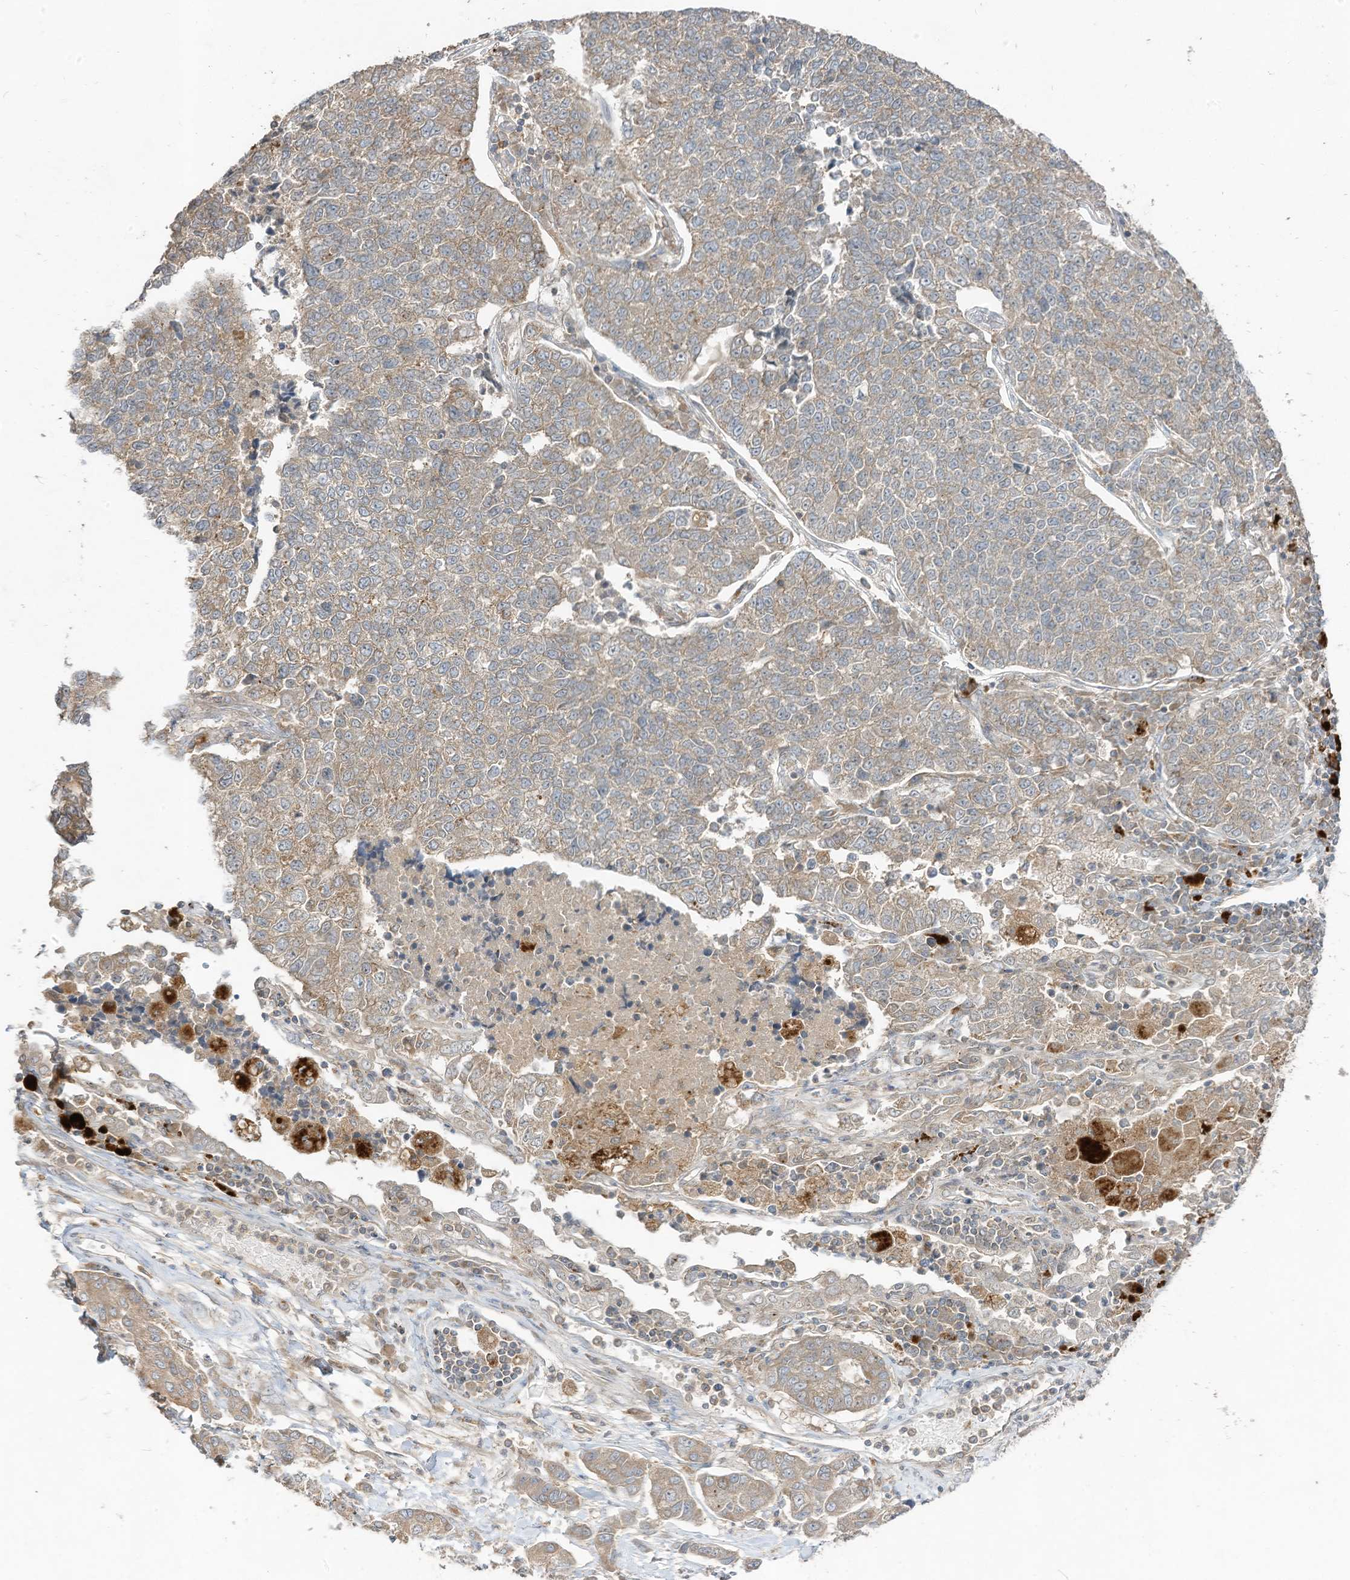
{"staining": {"intensity": "weak", "quantity": ">75%", "location": "cytoplasmic/membranous"}, "tissue": "lung cancer", "cell_type": "Tumor cells", "image_type": "cancer", "snomed": [{"axis": "morphology", "description": "Adenocarcinoma, NOS"}, {"axis": "topography", "description": "Lung"}], "caption": "A high-resolution image shows immunohistochemistry staining of lung adenocarcinoma, which shows weak cytoplasmic/membranous expression in approximately >75% of tumor cells.", "gene": "LDAH", "patient": {"sex": "male", "age": 49}}